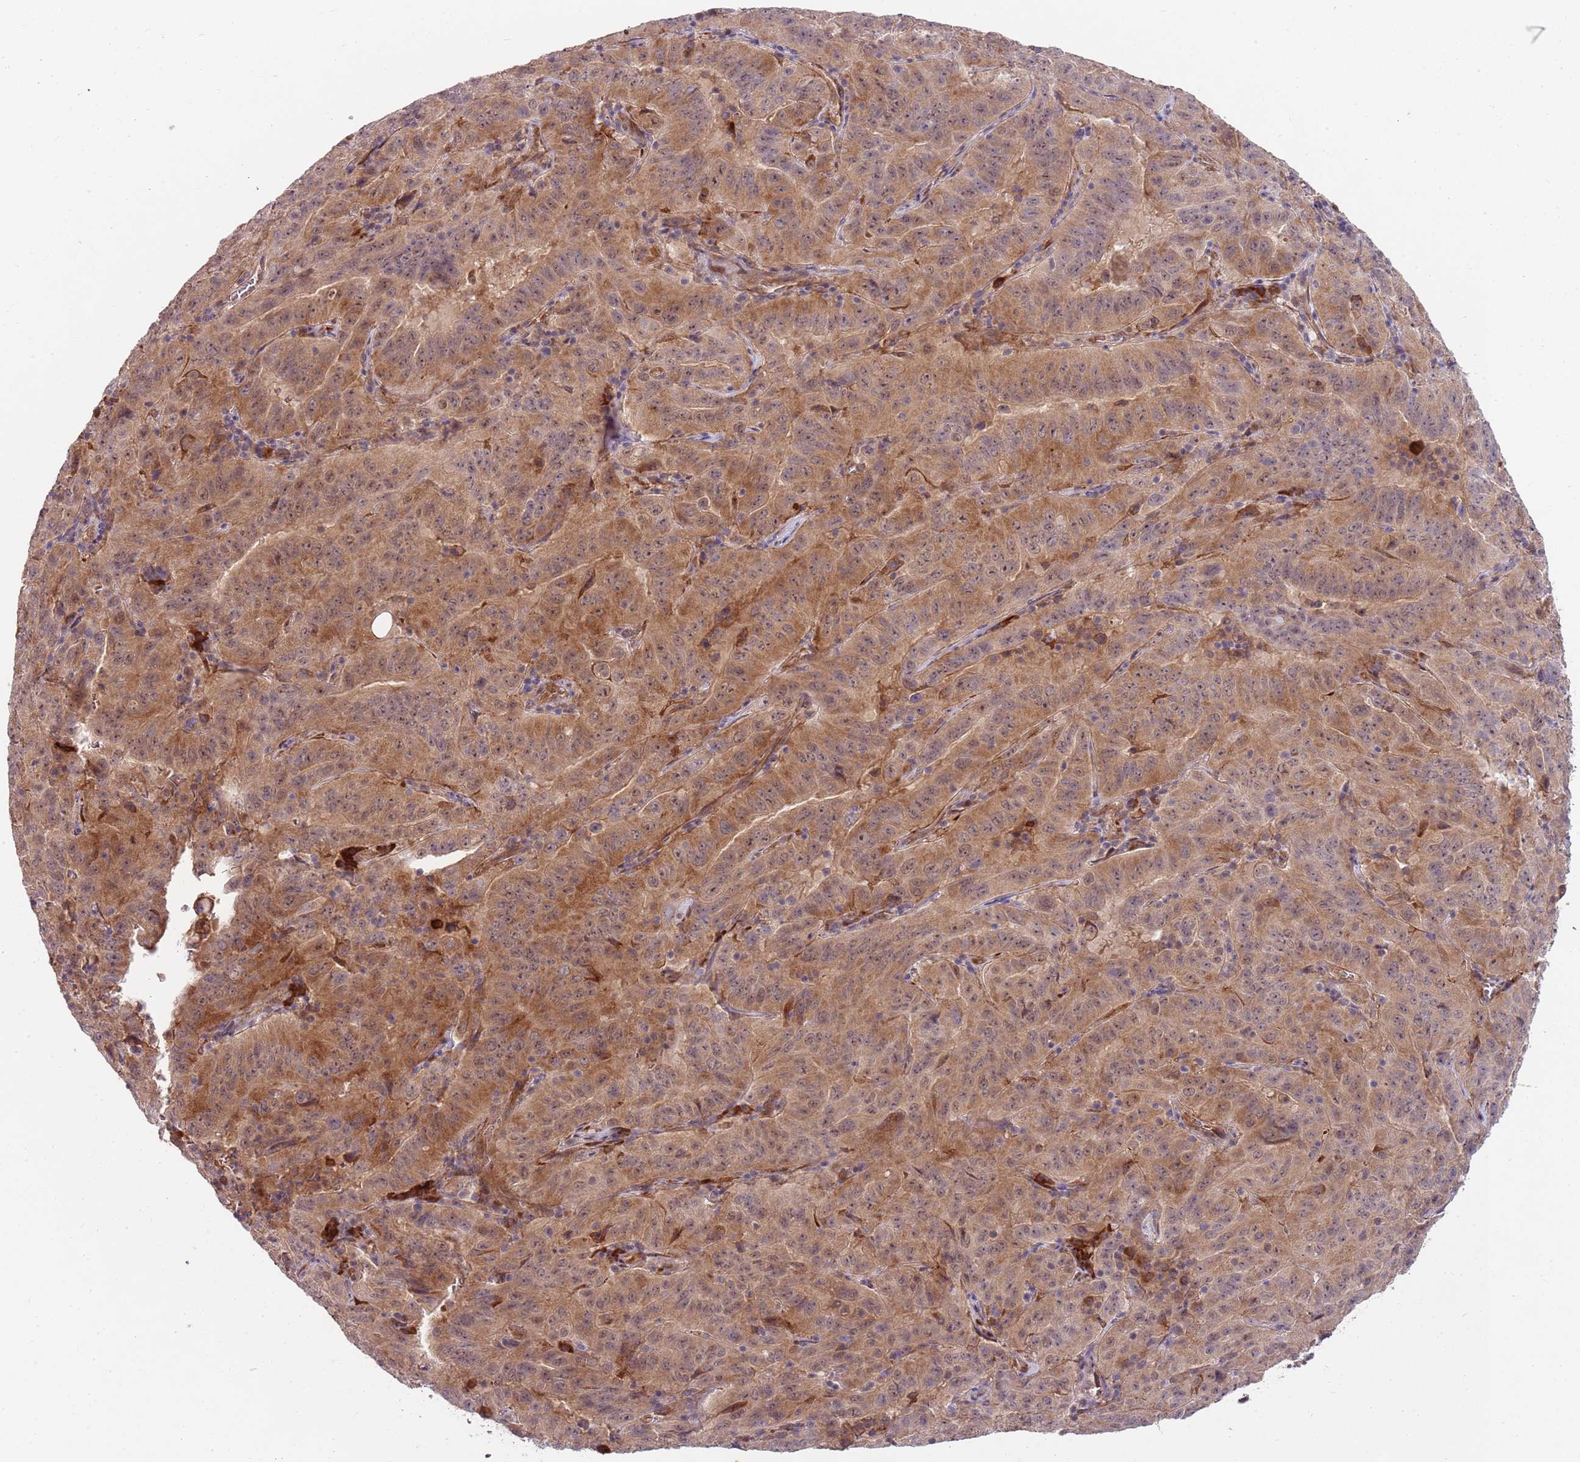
{"staining": {"intensity": "moderate", "quantity": ">75%", "location": "cytoplasmic/membranous,nuclear"}, "tissue": "pancreatic cancer", "cell_type": "Tumor cells", "image_type": "cancer", "snomed": [{"axis": "morphology", "description": "Adenocarcinoma, NOS"}, {"axis": "topography", "description": "Pancreas"}], "caption": "Human pancreatic cancer (adenocarcinoma) stained with a brown dye displays moderate cytoplasmic/membranous and nuclear positive staining in about >75% of tumor cells.", "gene": "FBXL22", "patient": {"sex": "male", "age": 63}}